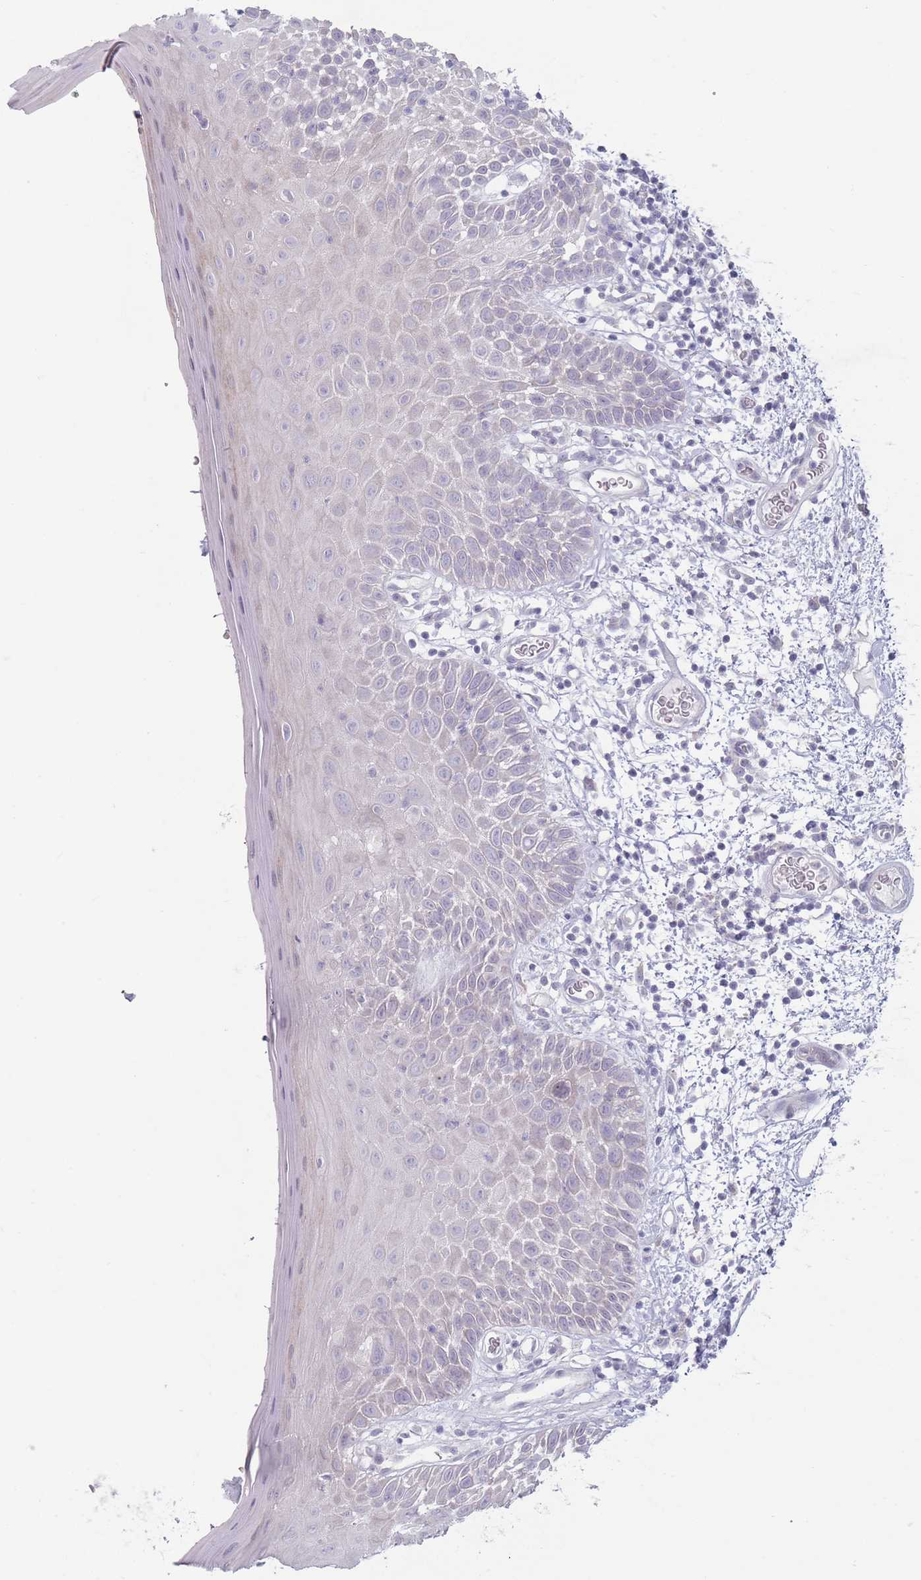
{"staining": {"intensity": "negative", "quantity": "none", "location": "none"}, "tissue": "oral mucosa", "cell_type": "Squamous epithelial cells", "image_type": "normal", "snomed": [{"axis": "morphology", "description": "Normal tissue, NOS"}, {"axis": "morphology", "description": "Squamous cell carcinoma, NOS"}, {"axis": "topography", "description": "Oral tissue"}, {"axis": "topography", "description": "Tounge, NOS"}, {"axis": "topography", "description": "Head-Neck"}], "caption": "DAB (3,3'-diaminobenzidine) immunohistochemical staining of benign oral mucosa exhibits no significant positivity in squamous epithelial cells. (Brightfield microscopy of DAB IHC at high magnification).", "gene": "PAIP2B", "patient": {"sex": "male", "age": 76}}